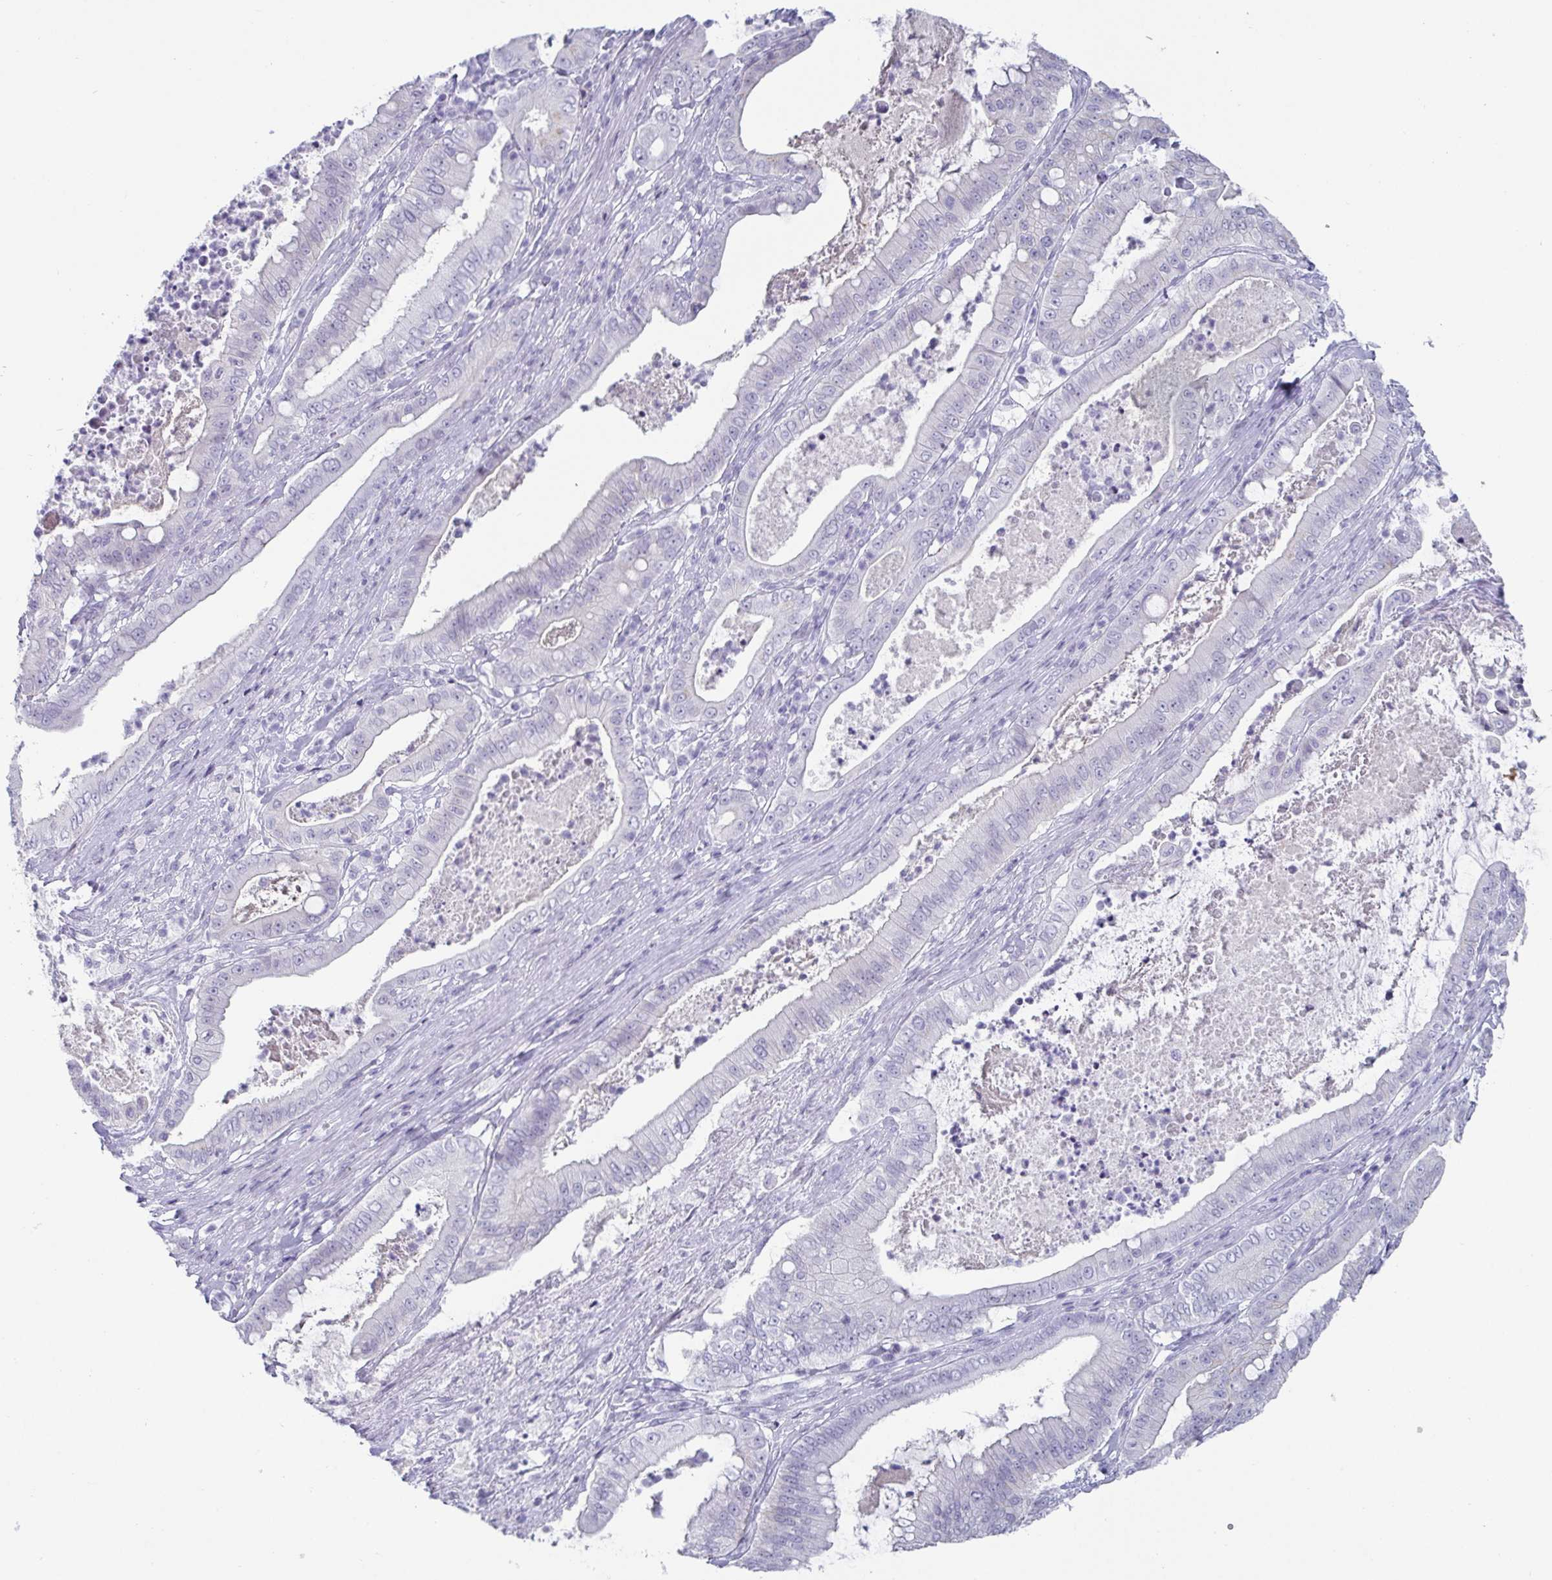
{"staining": {"intensity": "negative", "quantity": "none", "location": "none"}, "tissue": "pancreatic cancer", "cell_type": "Tumor cells", "image_type": "cancer", "snomed": [{"axis": "morphology", "description": "Adenocarcinoma, NOS"}, {"axis": "topography", "description": "Pancreas"}], "caption": "Tumor cells show no significant staining in pancreatic cancer.", "gene": "VSIG10L", "patient": {"sex": "male", "age": 71}}